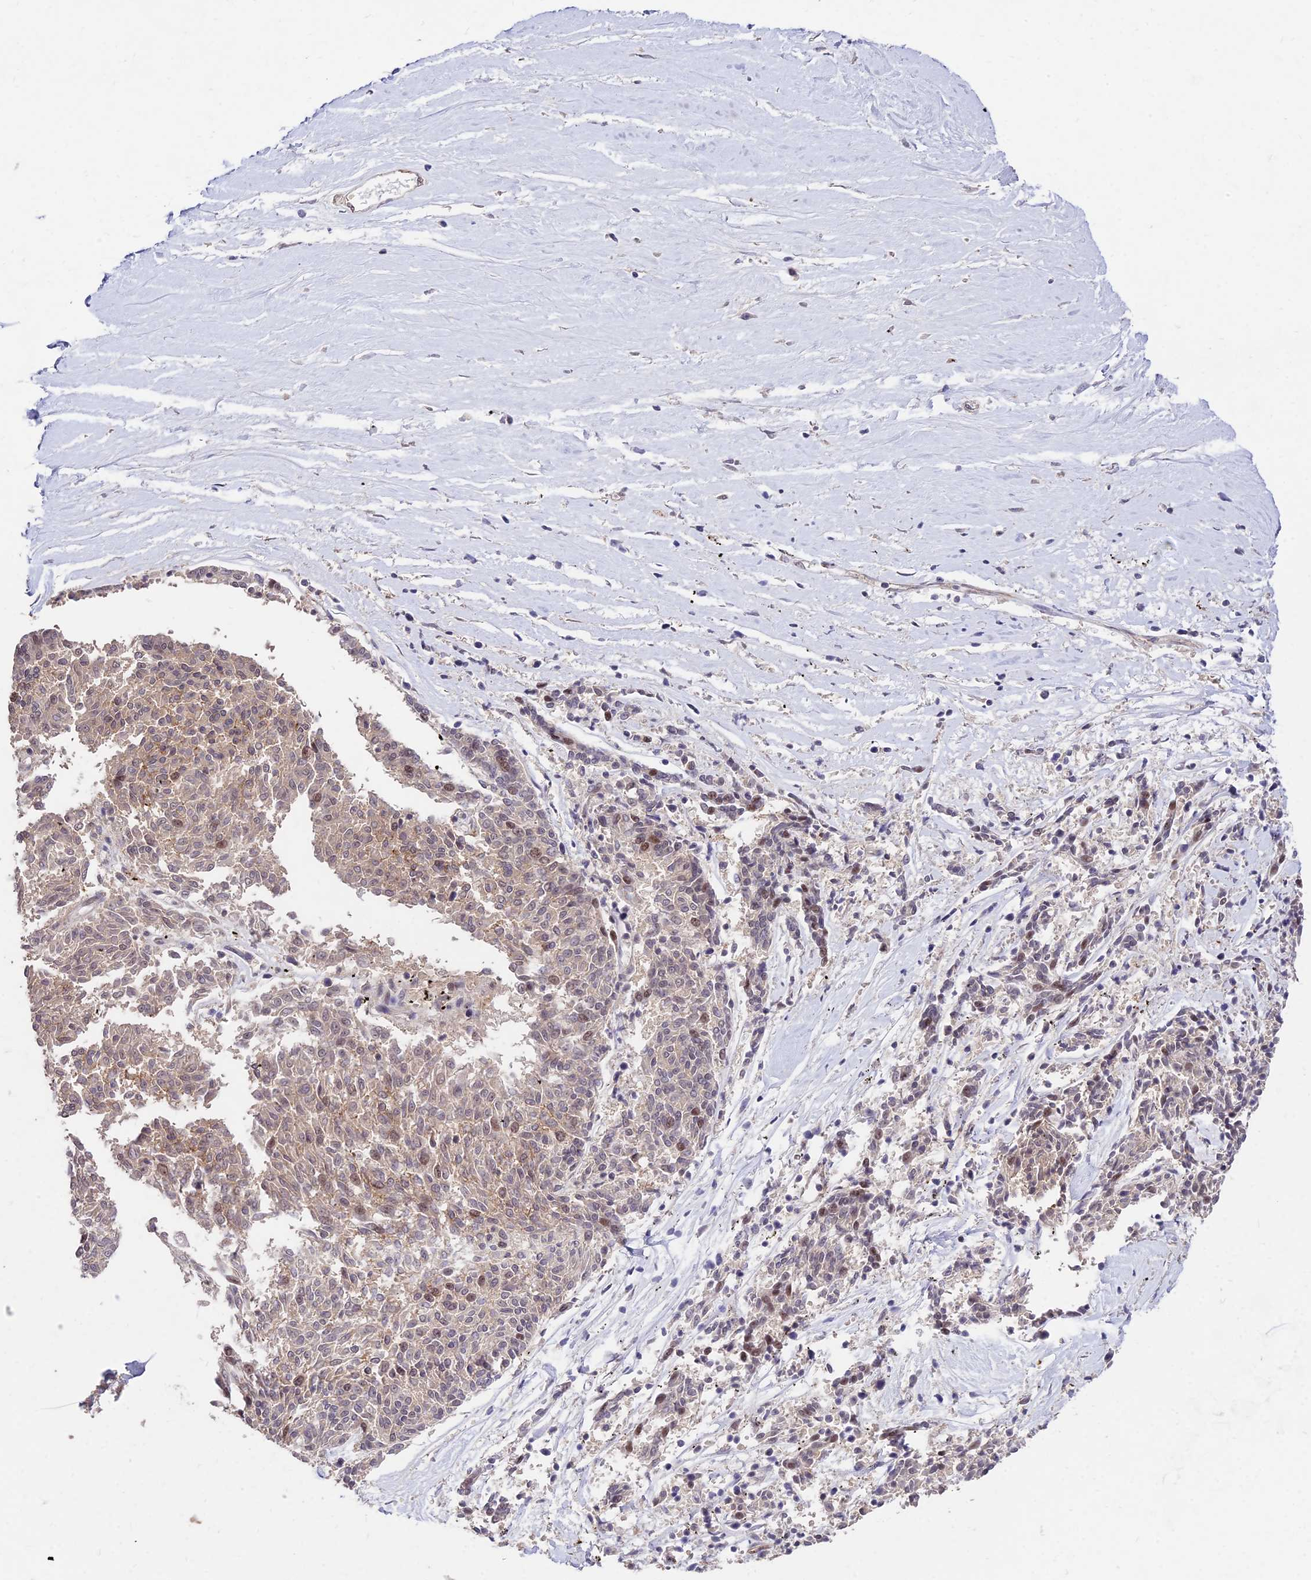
{"staining": {"intensity": "weak", "quantity": ">75%", "location": "cytoplasmic/membranous,nuclear"}, "tissue": "melanoma", "cell_type": "Tumor cells", "image_type": "cancer", "snomed": [{"axis": "morphology", "description": "Malignant melanoma, NOS"}, {"axis": "topography", "description": "Skin"}], "caption": "This is a histology image of IHC staining of malignant melanoma, which shows weak staining in the cytoplasmic/membranous and nuclear of tumor cells.", "gene": "ZNF85", "patient": {"sex": "female", "age": 72}}